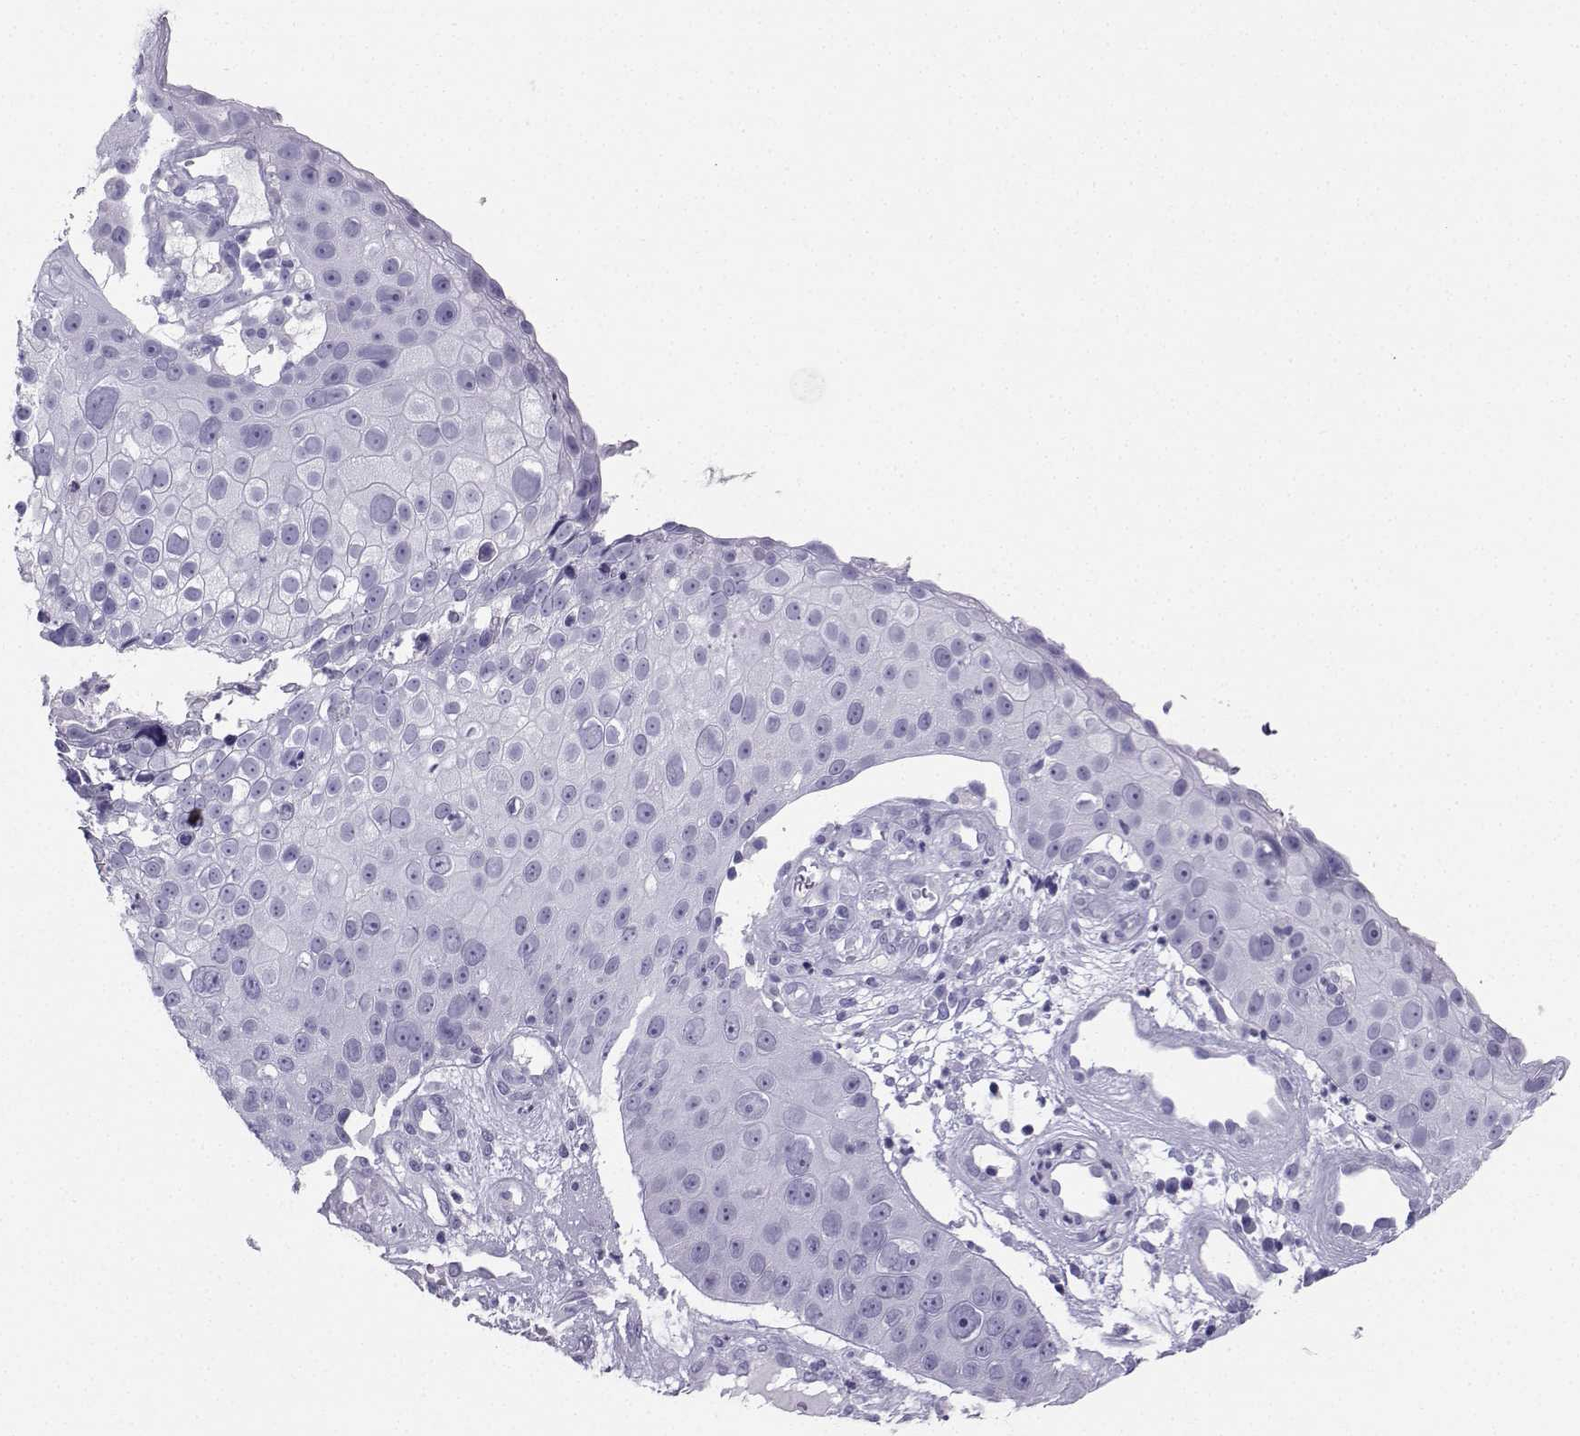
{"staining": {"intensity": "negative", "quantity": "none", "location": "none"}, "tissue": "skin cancer", "cell_type": "Tumor cells", "image_type": "cancer", "snomed": [{"axis": "morphology", "description": "Squamous cell carcinoma, NOS"}, {"axis": "topography", "description": "Skin"}], "caption": "Immunohistochemistry photomicrograph of human squamous cell carcinoma (skin) stained for a protein (brown), which exhibits no expression in tumor cells.", "gene": "NEFL", "patient": {"sex": "male", "age": 71}}